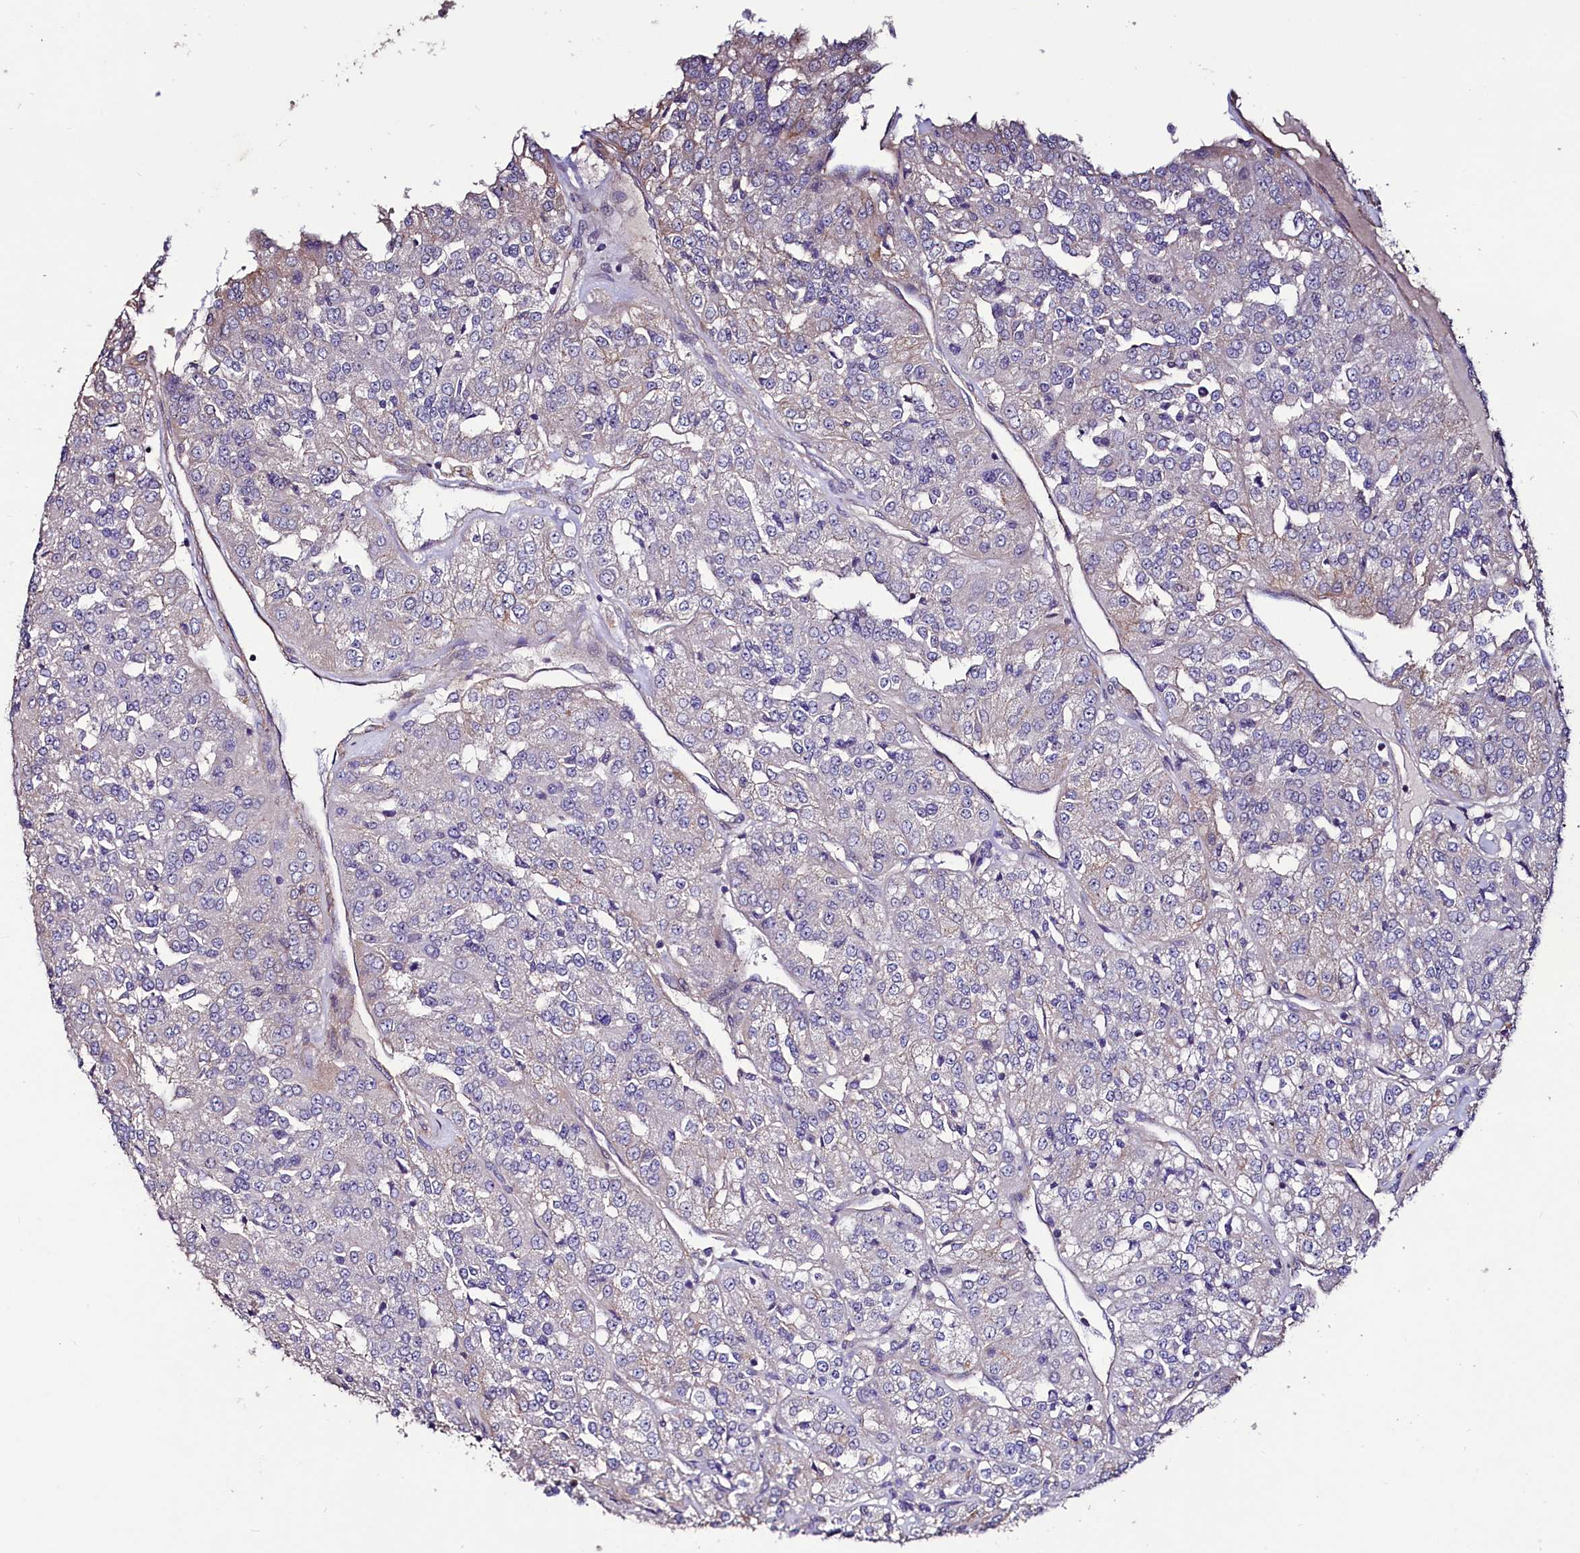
{"staining": {"intensity": "weak", "quantity": "<25%", "location": "cytoplasmic/membranous"}, "tissue": "renal cancer", "cell_type": "Tumor cells", "image_type": "cancer", "snomed": [{"axis": "morphology", "description": "Adenocarcinoma, NOS"}, {"axis": "topography", "description": "Kidney"}], "caption": "An immunohistochemistry histopathology image of adenocarcinoma (renal) is shown. There is no staining in tumor cells of adenocarcinoma (renal). The staining is performed using DAB brown chromogen with nuclei counter-stained in using hematoxylin.", "gene": "PALM", "patient": {"sex": "female", "age": 63}}